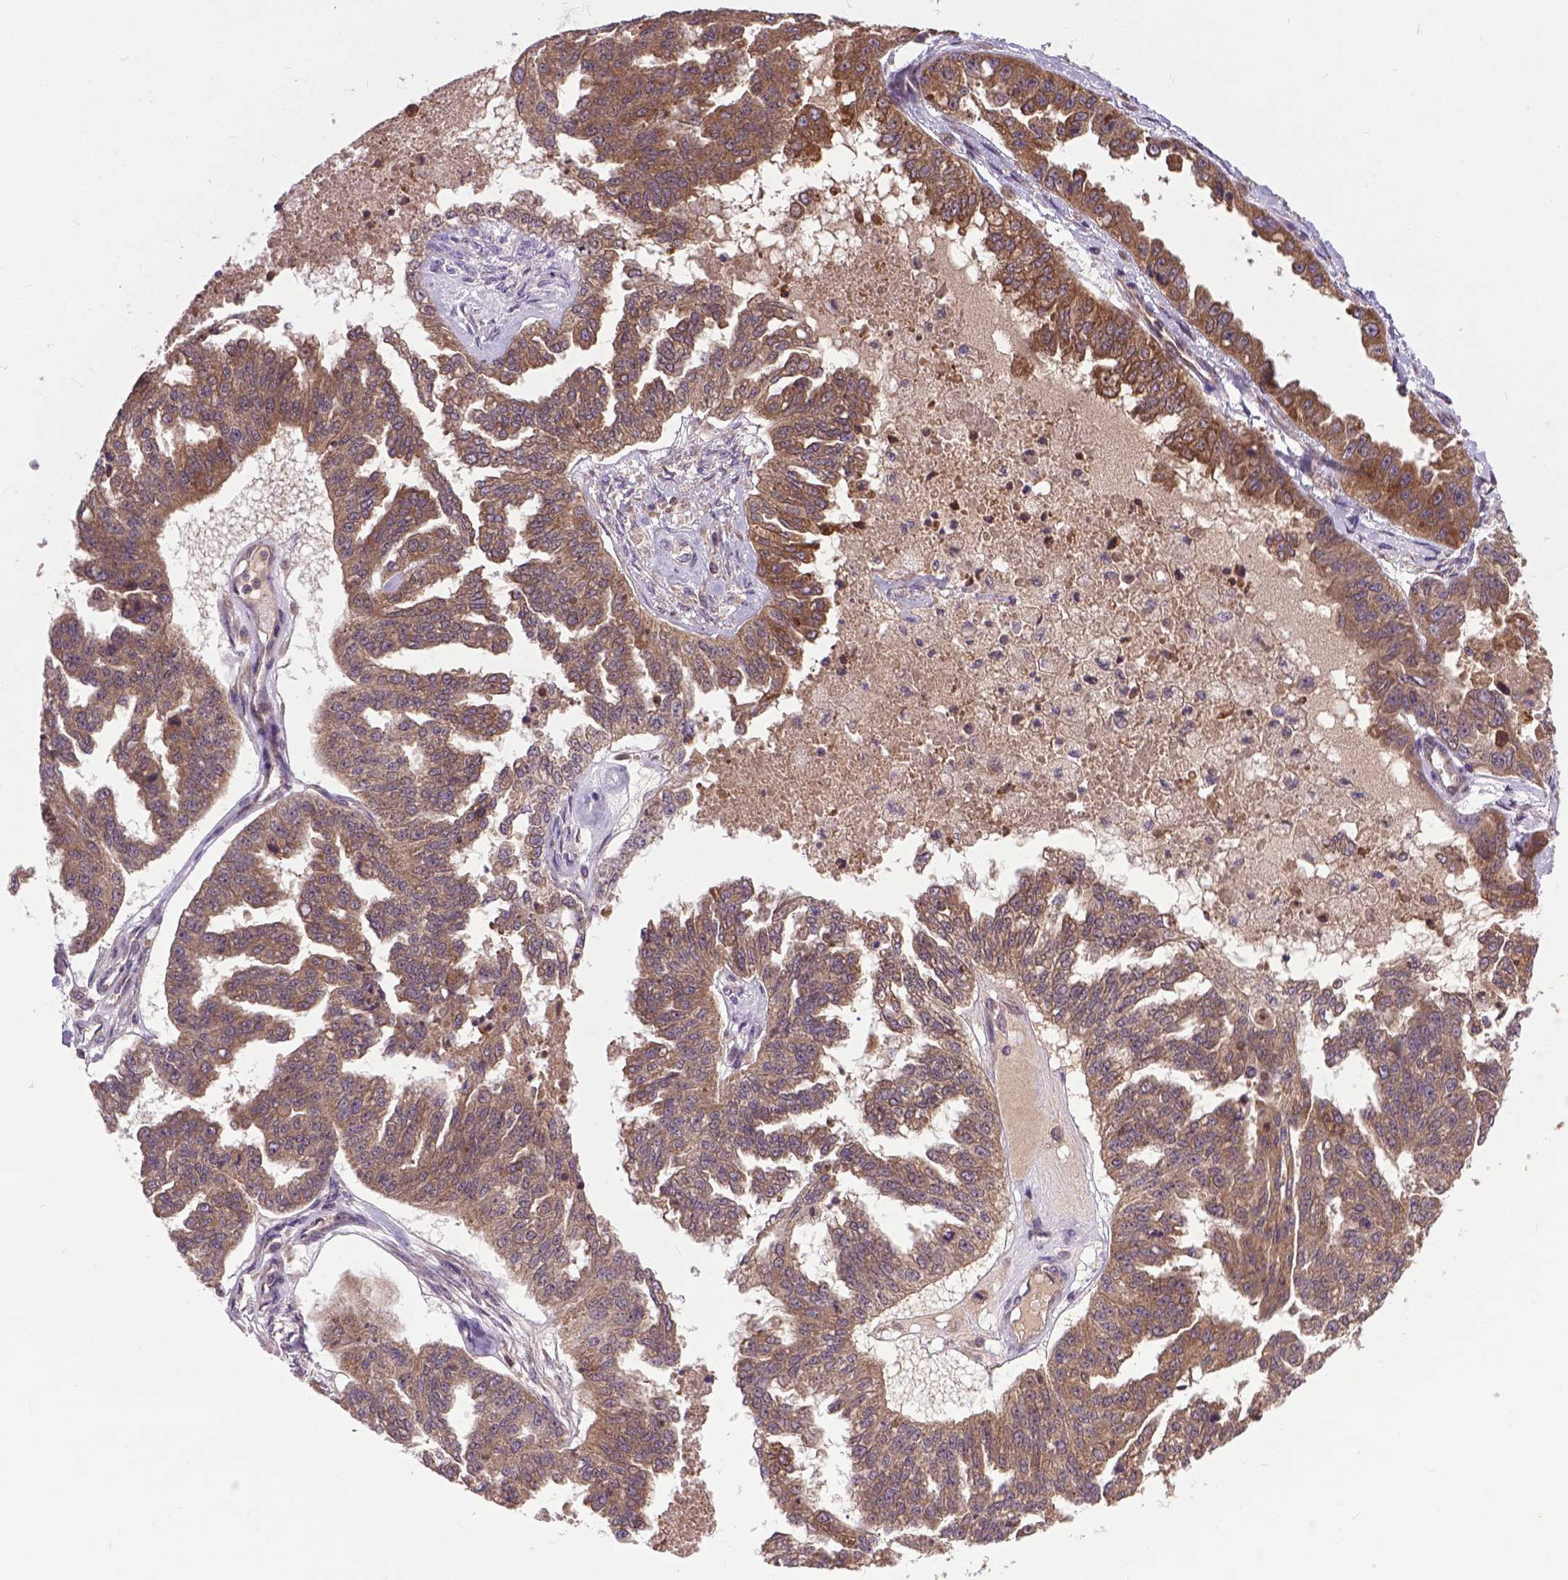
{"staining": {"intensity": "moderate", "quantity": ">75%", "location": "cytoplasmic/membranous"}, "tissue": "ovarian cancer", "cell_type": "Tumor cells", "image_type": "cancer", "snomed": [{"axis": "morphology", "description": "Cystadenocarcinoma, serous, NOS"}, {"axis": "topography", "description": "Ovary"}], "caption": "Protein staining by immunohistochemistry (IHC) demonstrates moderate cytoplasmic/membranous staining in approximately >75% of tumor cells in ovarian serous cystadenocarcinoma.", "gene": "ZNF616", "patient": {"sex": "female", "age": 58}}